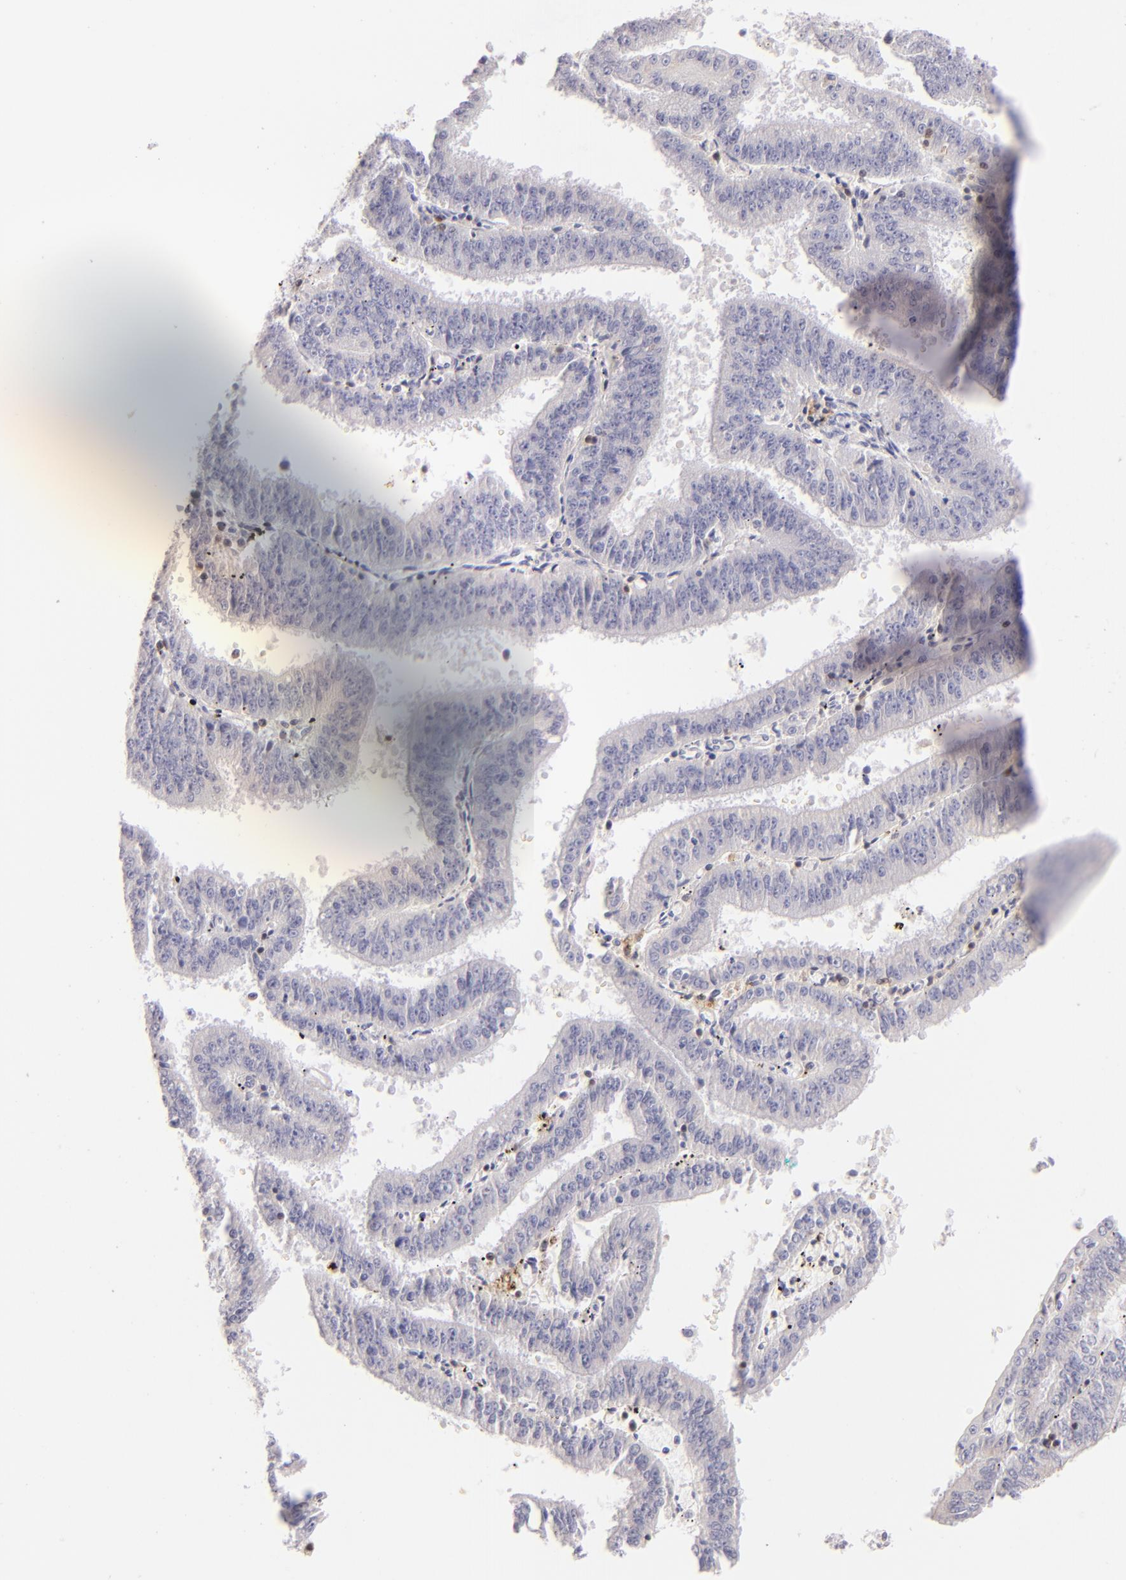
{"staining": {"intensity": "negative", "quantity": "none", "location": "none"}, "tissue": "endometrial cancer", "cell_type": "Tumor cells", "image_type": "cancer", "snomed": [{"axis": "morphology", "description": "Adenocarcinoma, NOS"}, {"axis": "topography", "description": "Endometrium"}], "caption": "The photomicrograph reveals no significant expression in tumor cells of endometrial cancer (adenocarcinoma).", "gene": "ZAP70", "patient": {"sex": "female", "age": 66}}